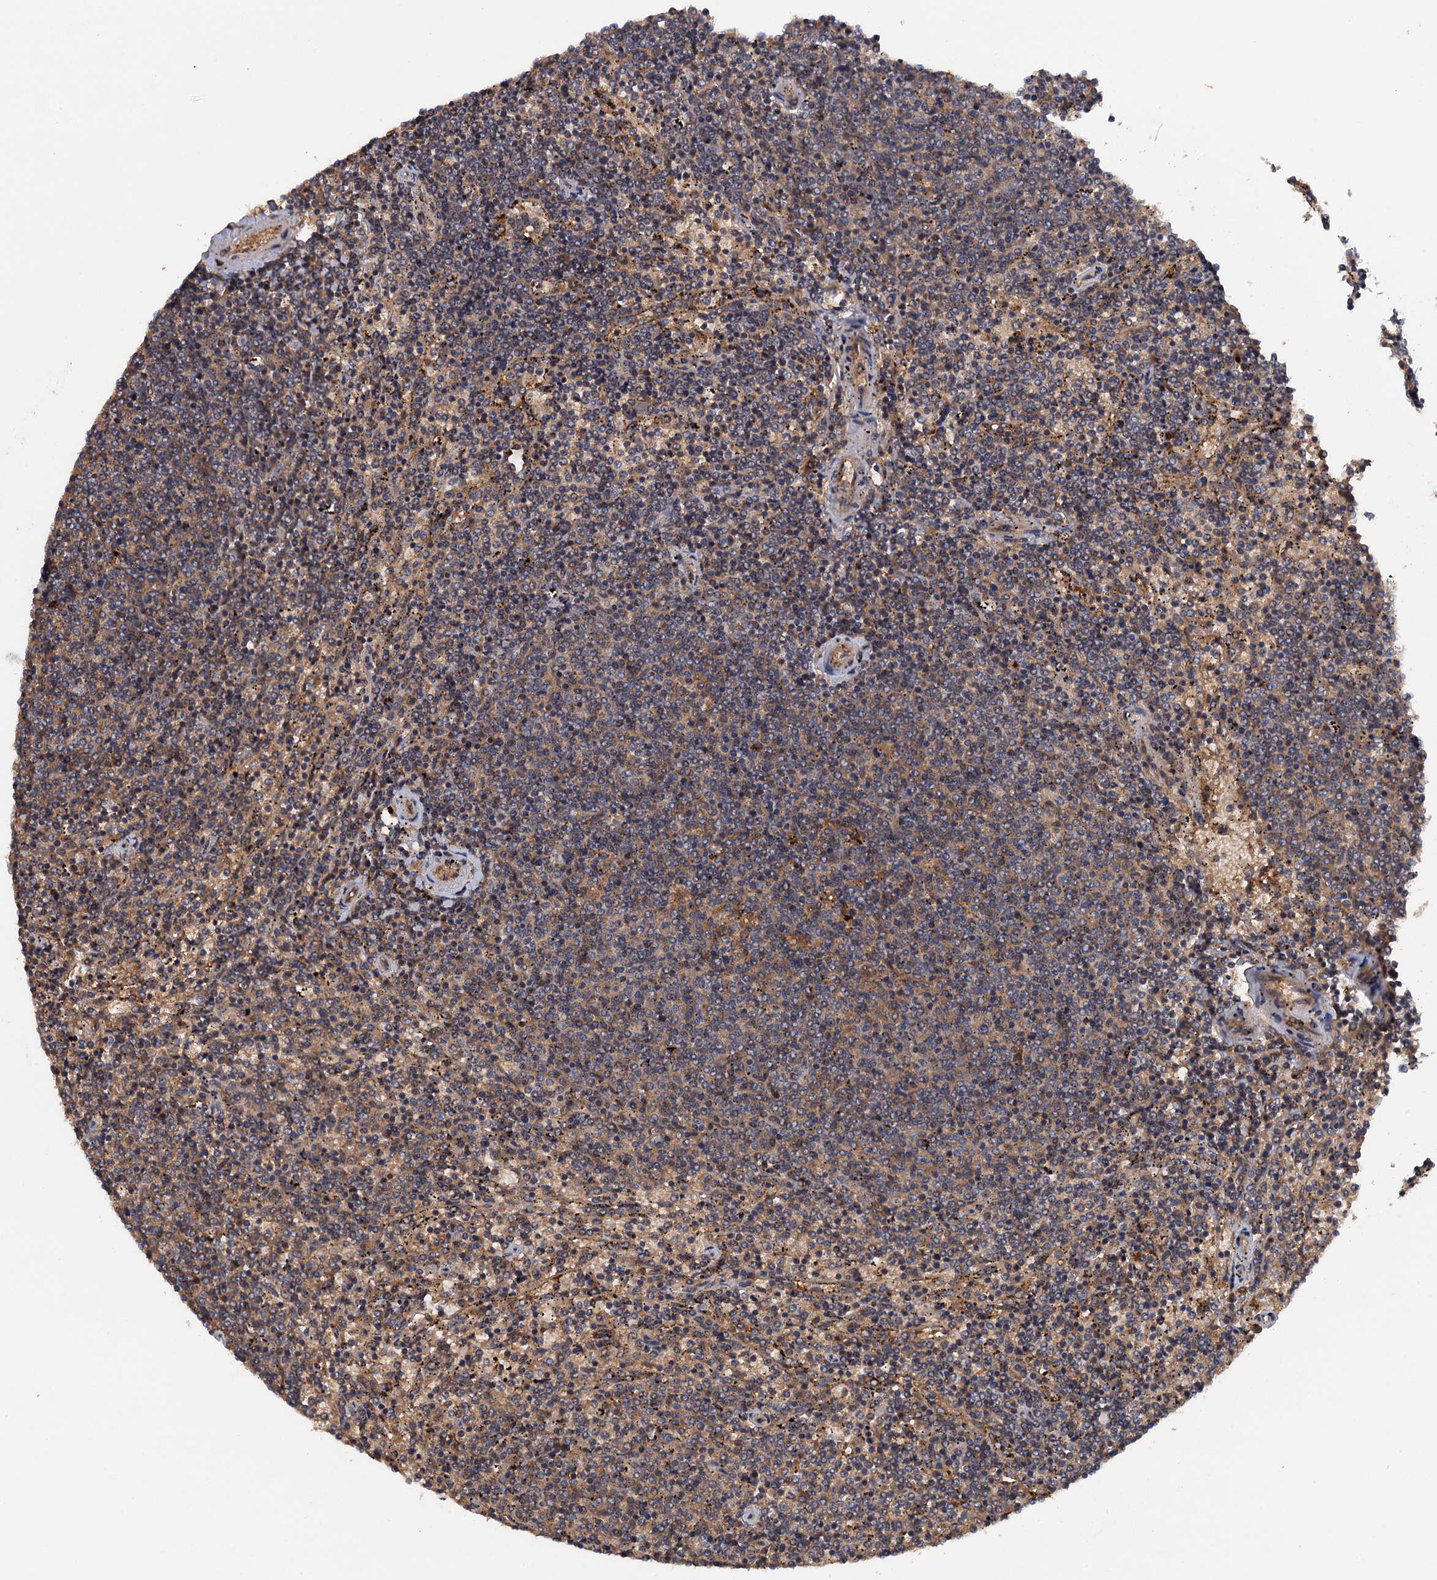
{"staining": {"intensity": "weak", "quantity": ">75%", "location": "cytoplasmic/membranous"}, "tissue": "lymphoma", "cell_type": "Tumor cells", "image_type": "cancer", "snomed": [{"axis": "morphology", "description": "Malignant lymphoma, non-Hodgkin's type, Low grade"}, {"axis": "topography", "description": "Spleen"}], "caption": "DAB immunohistochemical staining of lymphoma displays weak cytoplasmic/membranous protein positivity in about >75% of tumor cells.", "gene": "HAPLN3", "patient": {"sex": "female", "age": 50}}